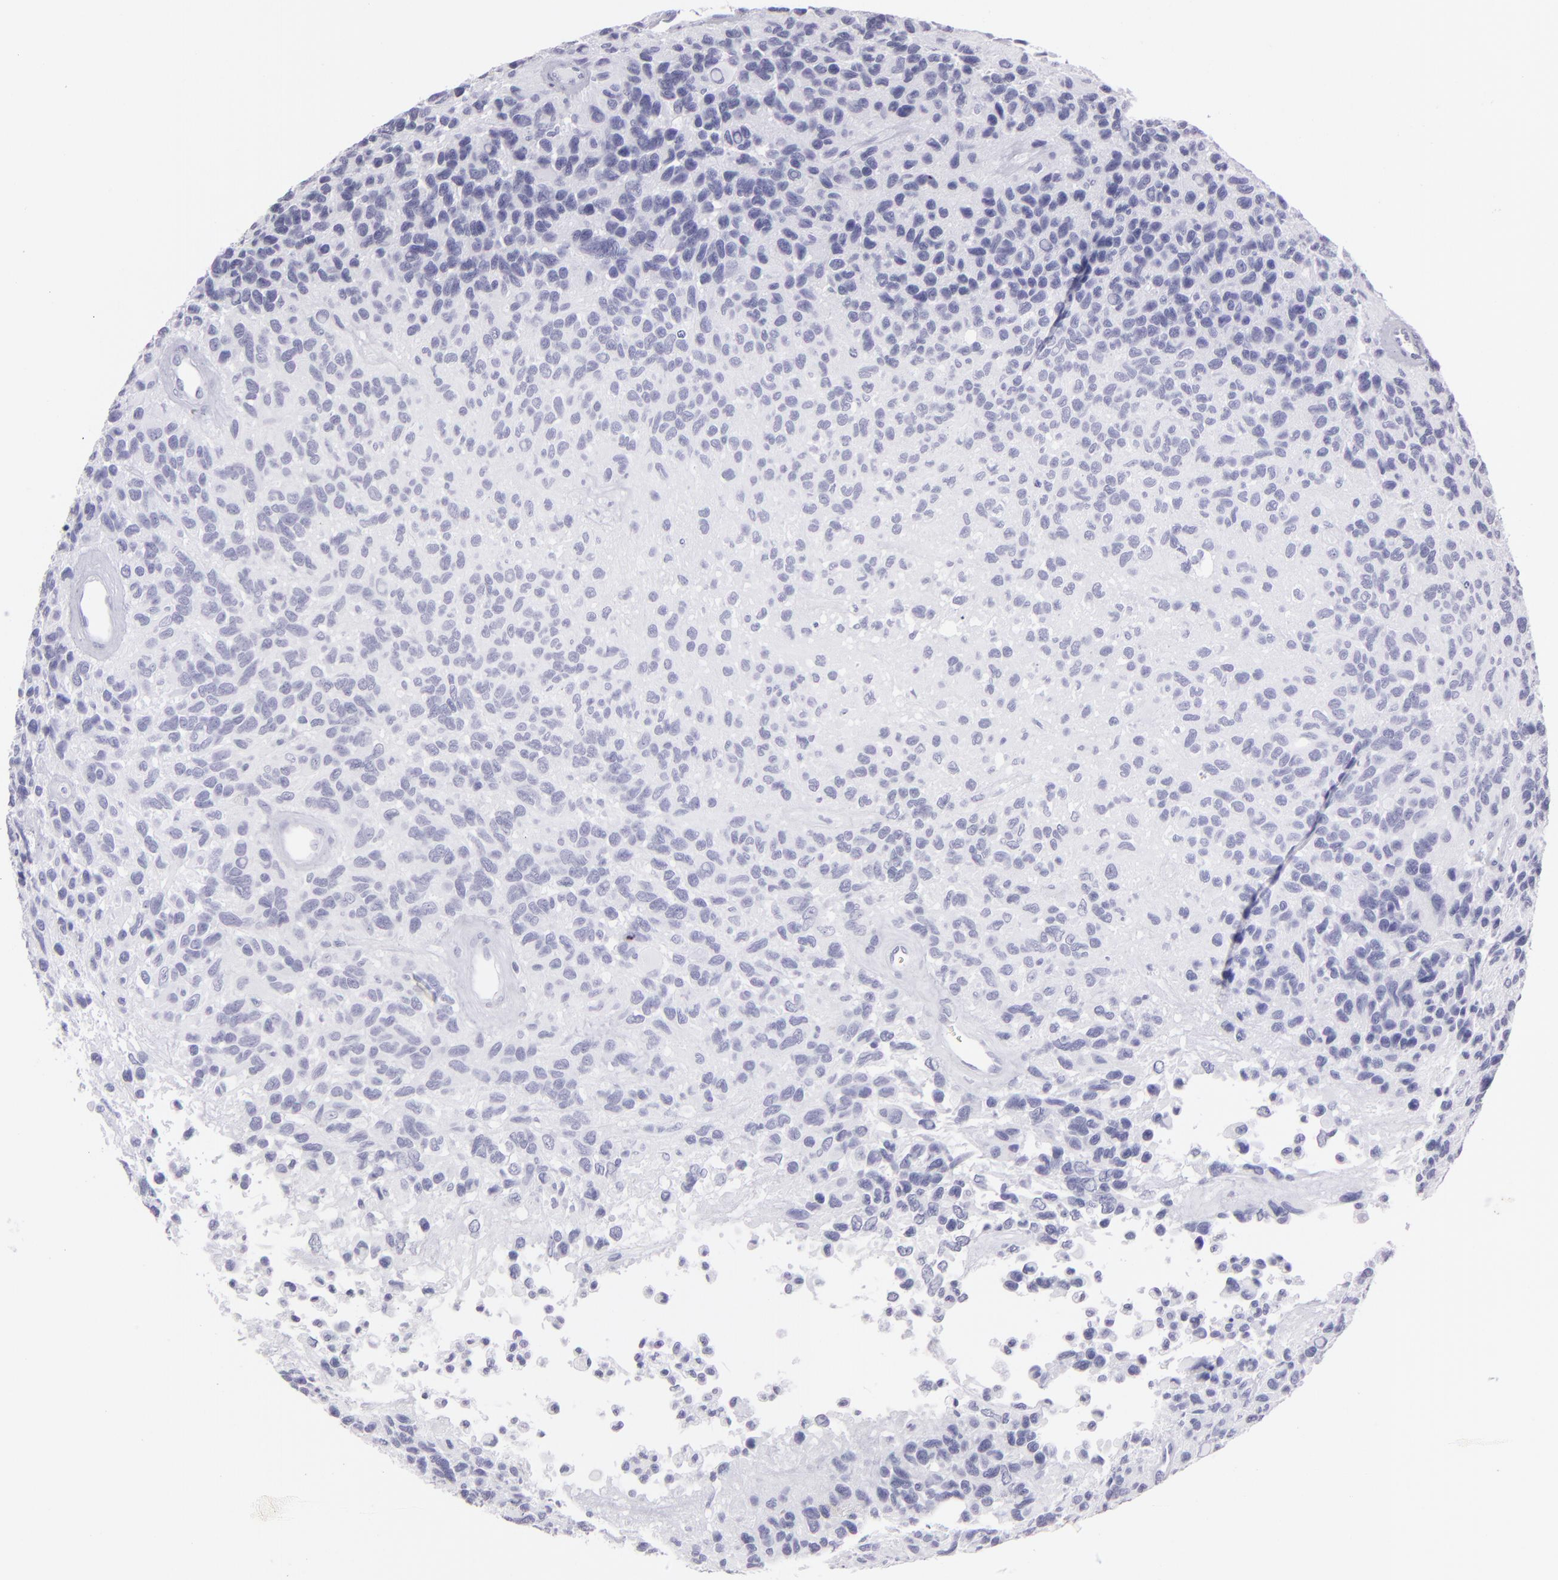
{"staining": {"intensity": "negative", "quantity": "none", "location": "none"}, "tissue": "glioma", "cell_type": "Tumor cells", "image_type": "cancer", "snomed": [{"axis": "morphology", "description": "Glioma, malignant, High grade"}, {"axis": "topography", "description": "Brain"}], "caption": "A micrograph of glioma stained for a protein exhibits no brown staining in tumor cells. (DAB immunohistochemistry (IHC) with hematoxylin counter stain).", "gene": "FLG", "patient": {"sex": "male", "age": 77}}